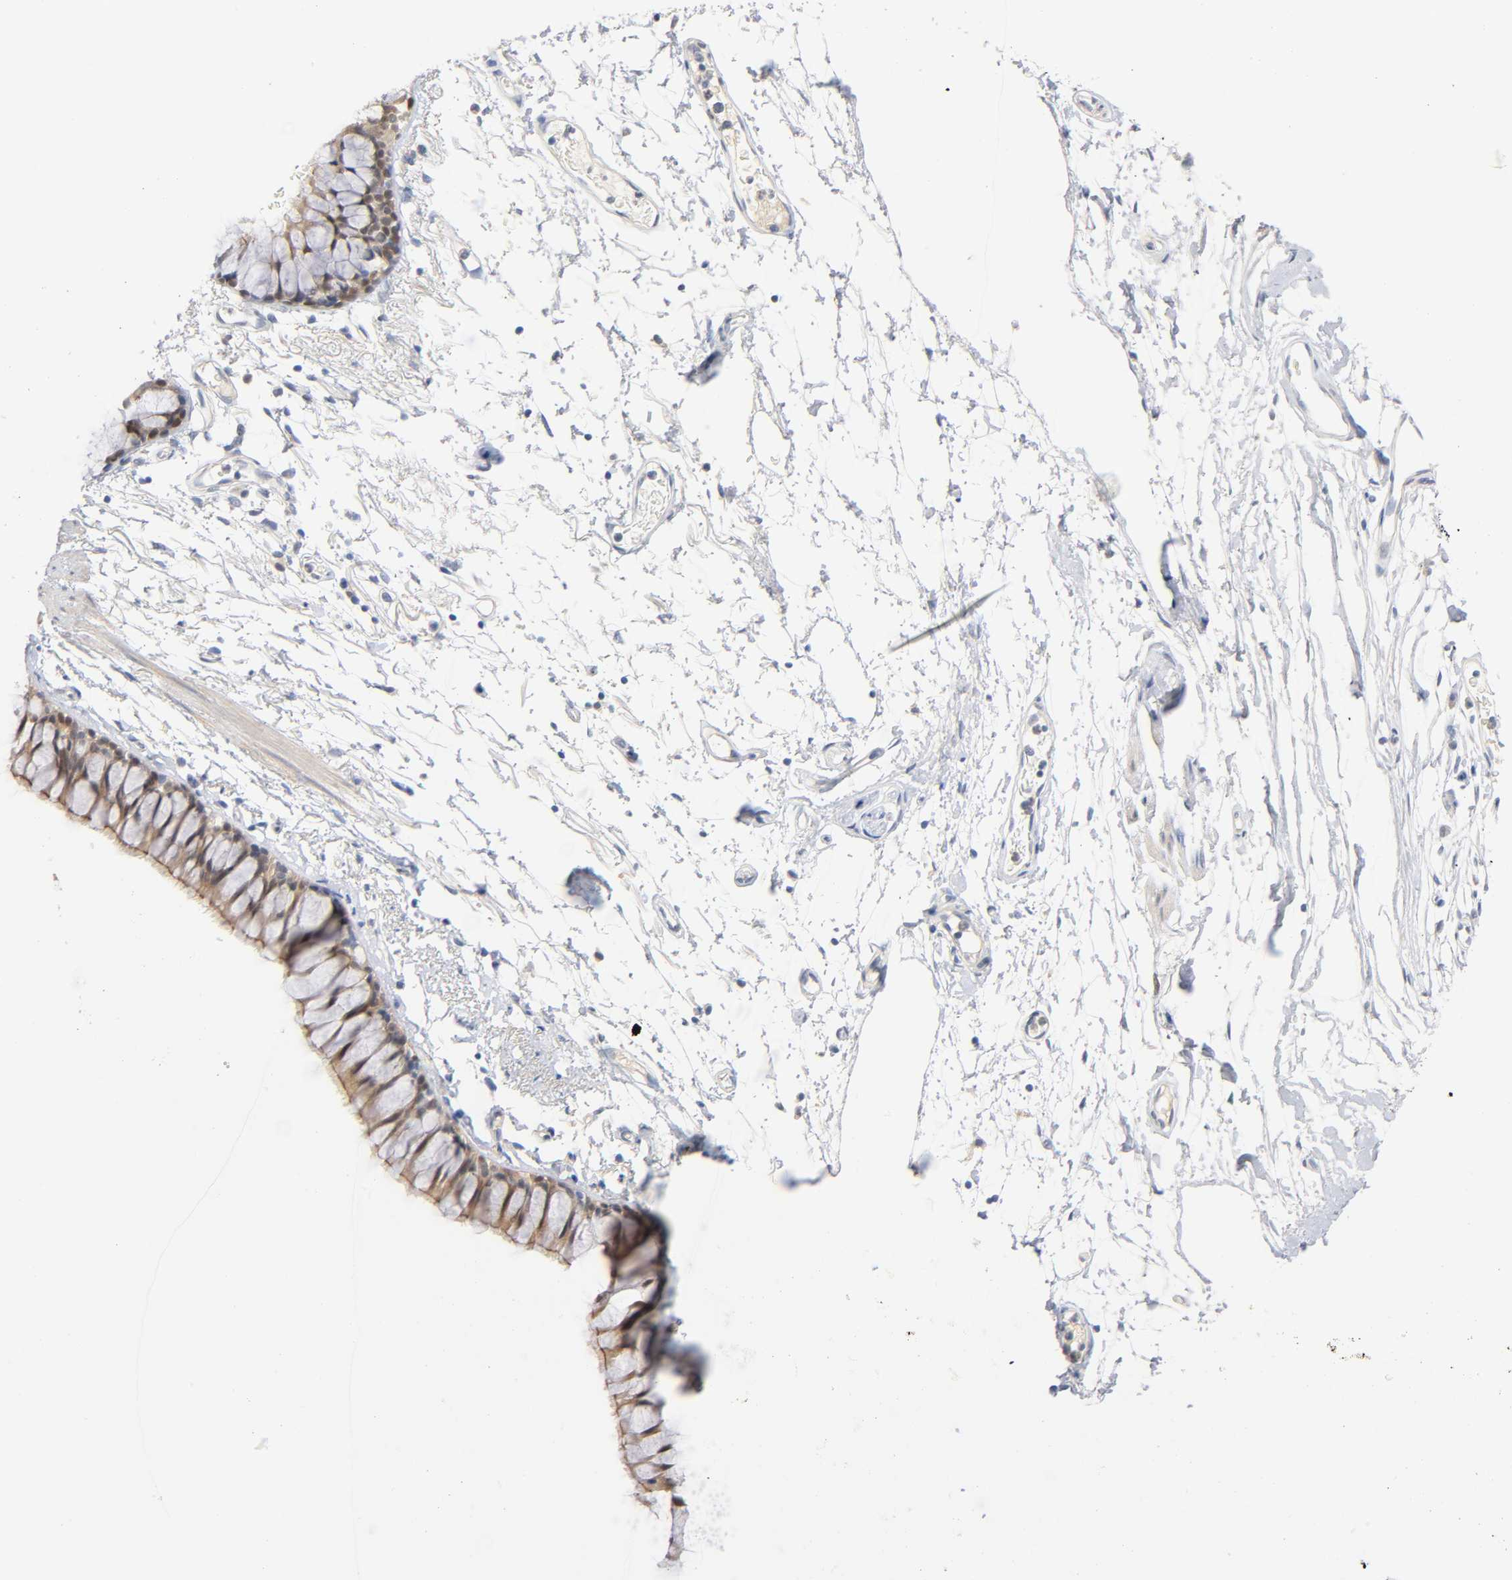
{"staining": {"intensity": "moderate", "quantity": "<25%", "location": "cytoplasmic/membranous,nuclear"}, "tissue": "bronchus", "cell_type": "Respiratory epithelial cells", "image_type": "normal", "snomed": [{"axis": "morphology", "description": "Normal tissue, NOS"}, {"axis": "topography", "description": "Bronchus"}], "caption": "Unremarkable bronchus shows moderate cytoplasmic/membranous,nuclear staining in approximately <25% of respiratory epithelial cells, visualized by immunohistochemistry. The protein is stained brown, and the nuclei are stained in blue (DAB IHC with brightfield microscopy, high magnification).", "gene": "IL18", "patient": {"sex": "female", "age": 73}}